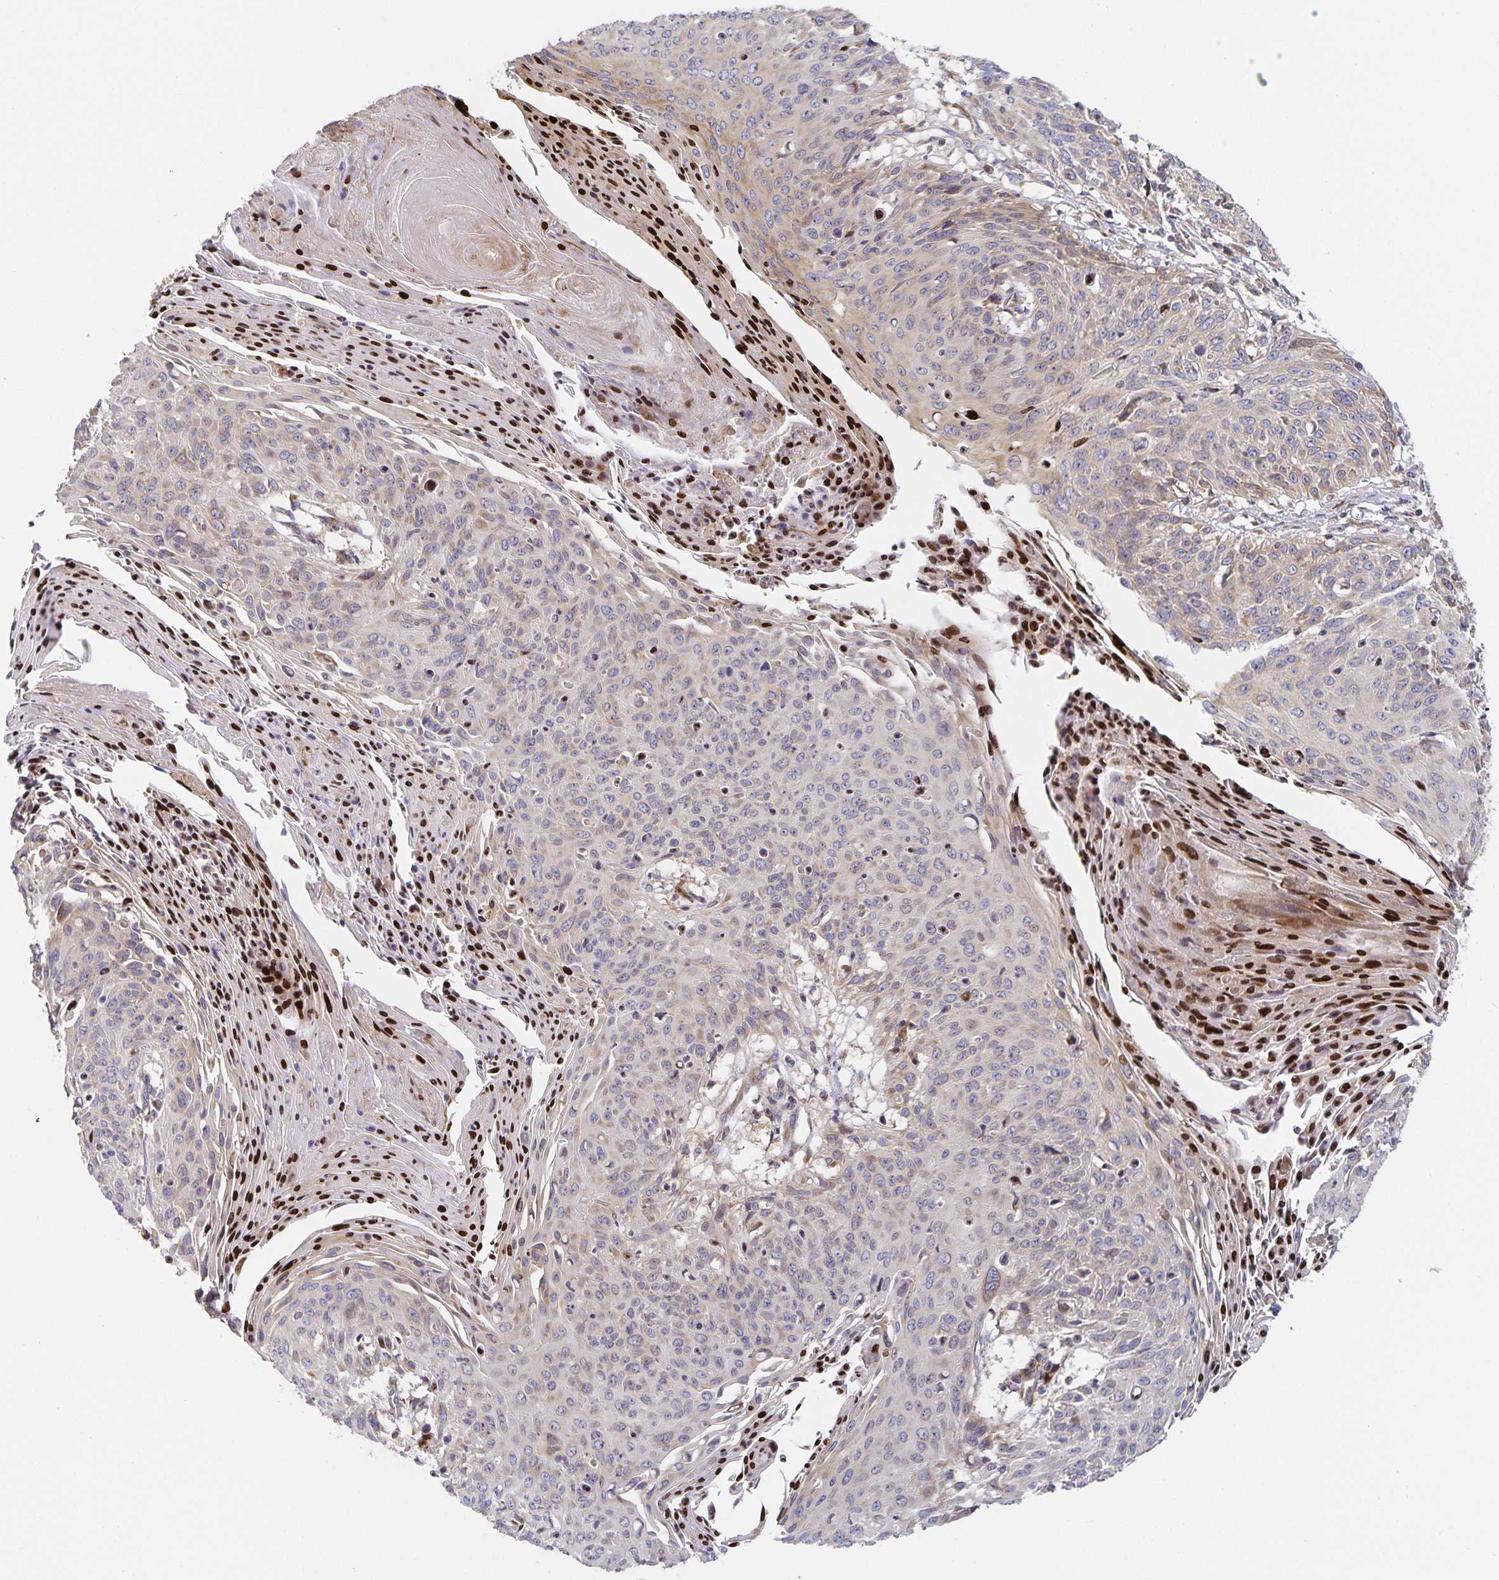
{"staining": {"intensity": "weak", "quantity": "25%-75%", "location": "cytoplasmic/membranous"}, "tissue": "cervical cancer", "cell_type": "Tumor cells", "image_type": "cancer", "snomed": [{"axis": "morphology", "description": "Squamous cell carcinoma, NOS"}, {"axis": "topography", "description": "Cervix"}], "caption": "This is a micrograph of immunohistochemistry staining of cervical cancer, which shows weak expression in the cytoplasmic/membranous of tumor cells.", "gene": "NOMO1", "patient": {"sex": "female", "age": 45}}